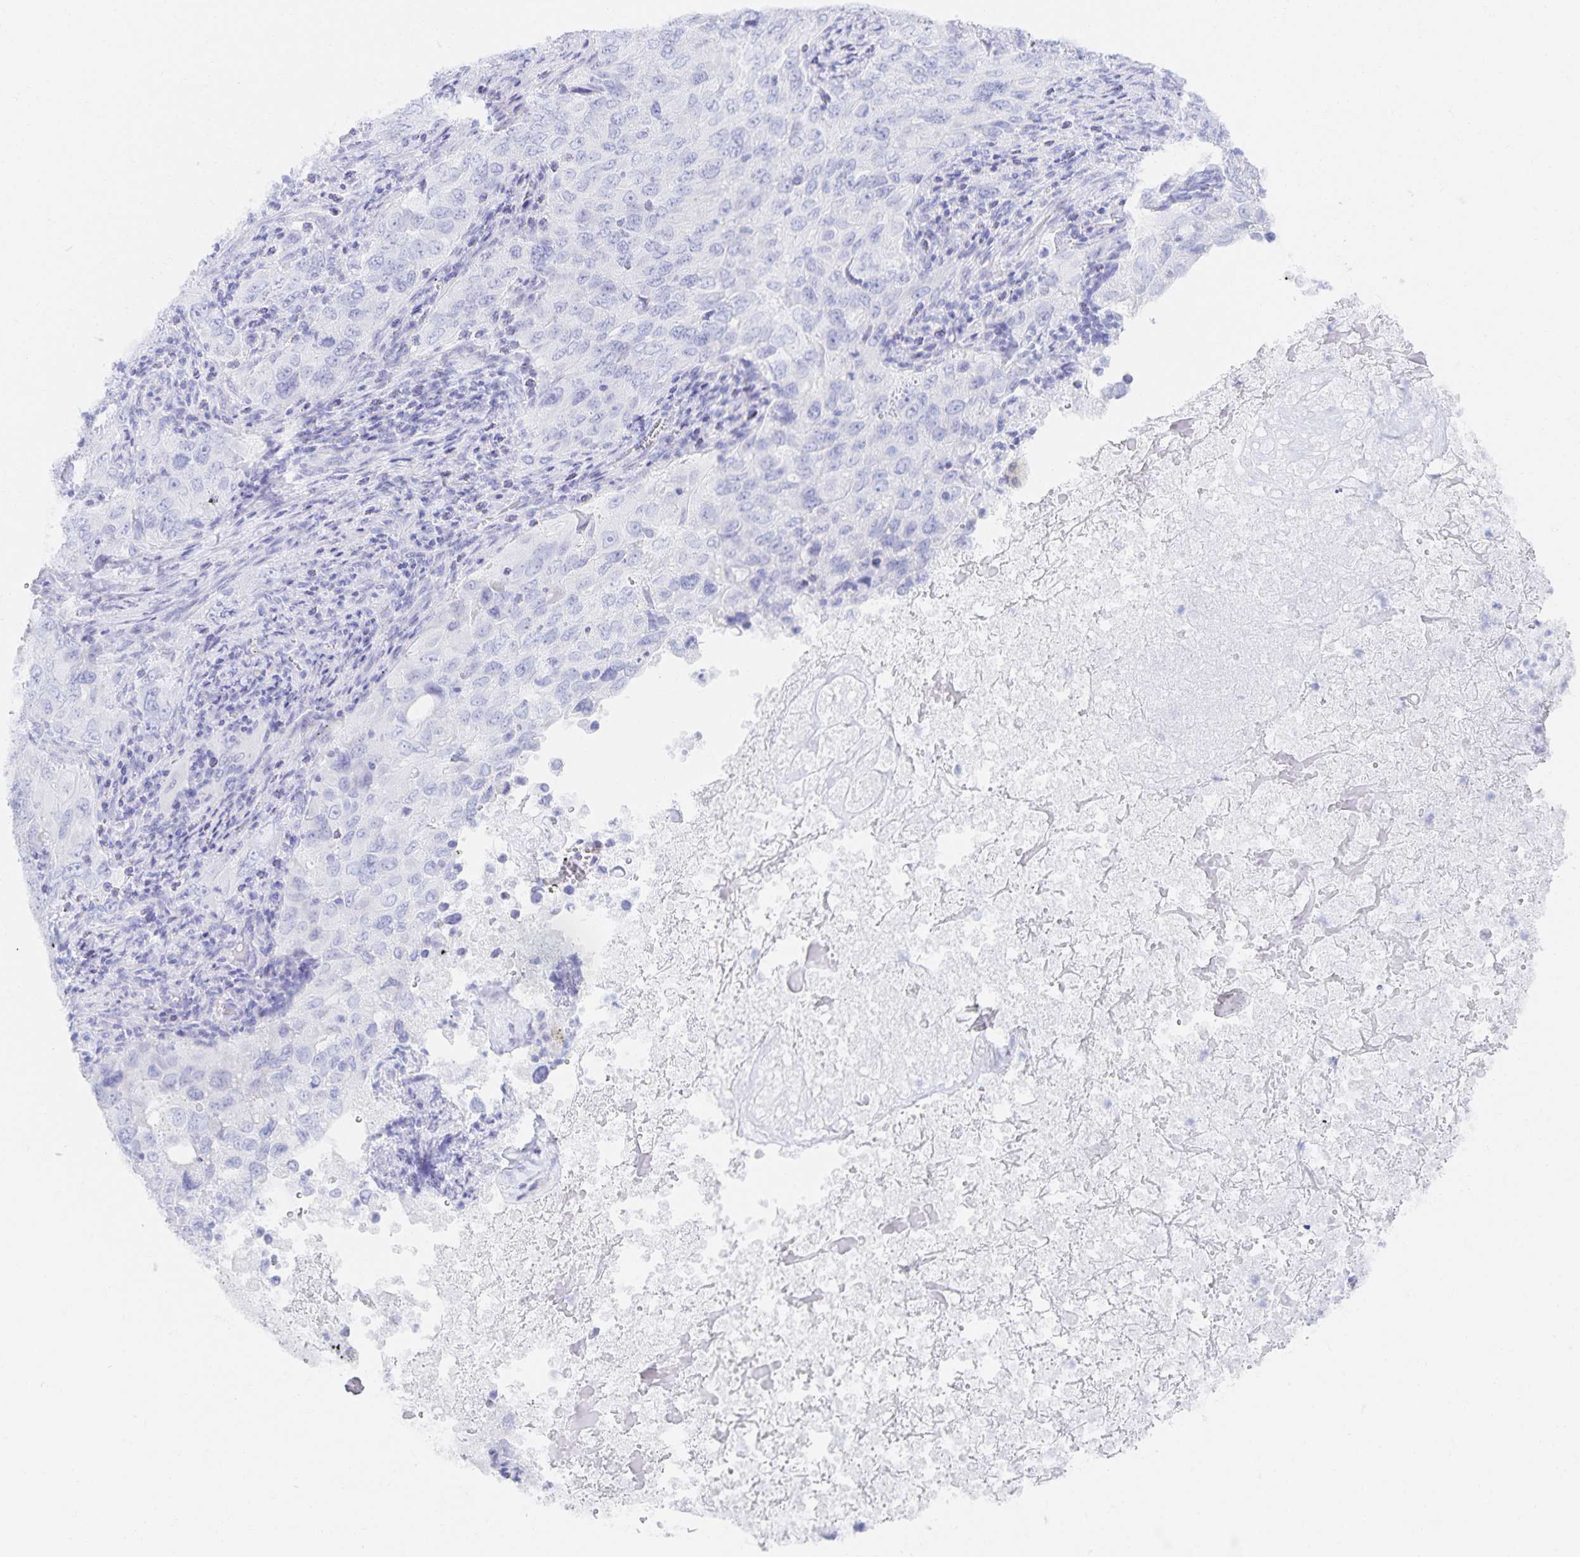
{"staining": {"intensity": "negative", "quantity": "none", "location": "none"}, "tissue": "lung cancer", "cell_type": "Tumor cells", "image_type": "cancer", "snomed": [{"axis": "morphology", "description": "Adenocarcinoma, NOS"}, {"axis": "morphology", "description": "Adenocarcinoma, metastatic, NOS"}, {"axis": "topography", "description": "Lymph node"}, {"axis": "topography", "description": "Lung"}], "caption": "A histopathology image of human lung cancer is negative for staining in tumor cells.", "gene": "SNTN", "patient": {"sex": "female", "age": 42}}